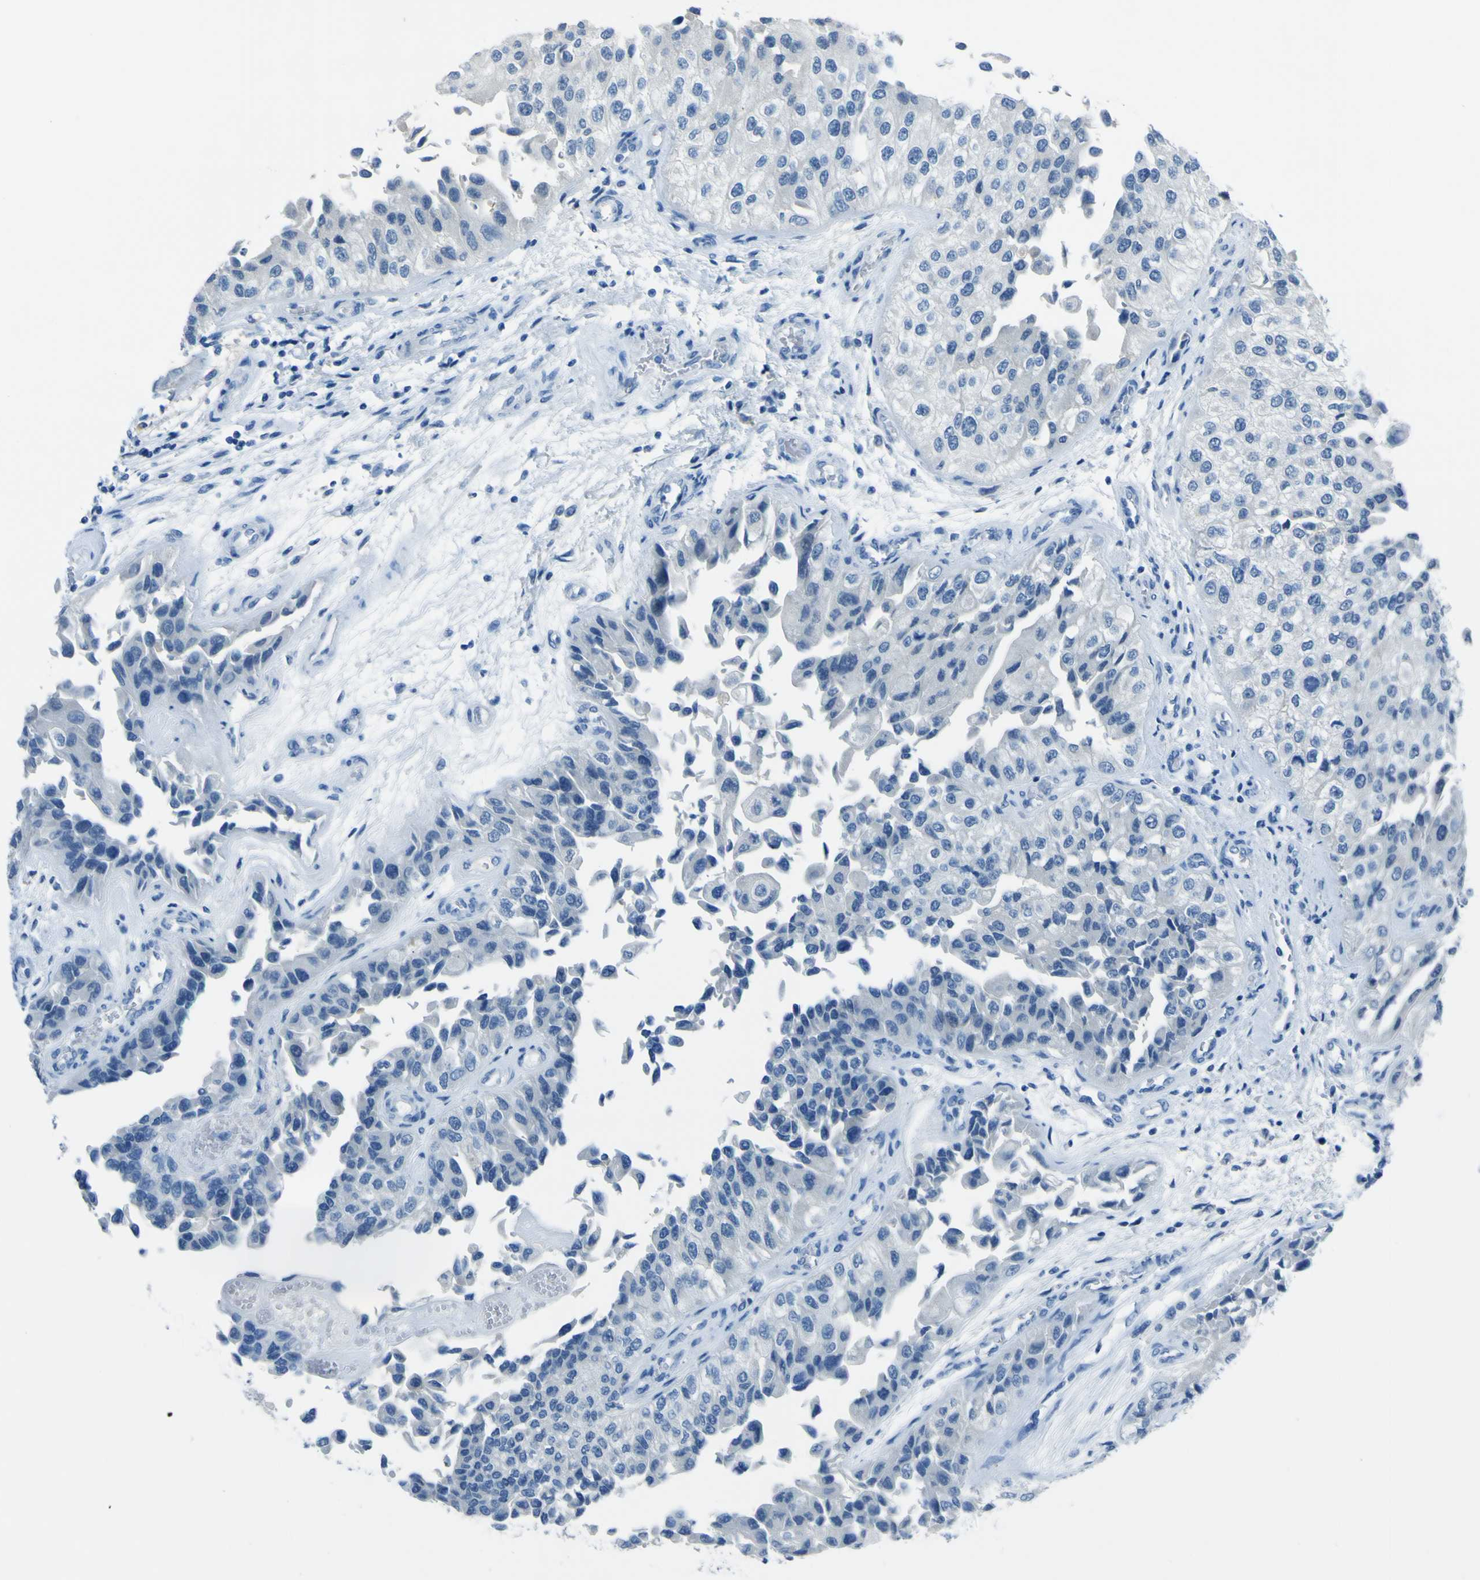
{"staining": {"intensity": "negative", "quantity": "none", "location": "none"}, "tissue": "urothelial cancer", "cell_type": "Tumor cells", "image_type": "cancer", "snomed": [{"axis": "morphology", "description": "Urothelial carcinoma, High grade"}, {"axis": "topography", "description": "Kidney"}, {"axis": "topography", "description": "Urinary bladder"}], "caption": "Immunohistochemistry (IHC) of human high-grade urothelial carcinoma shows no expression in tumor cells.", "gene": "PHKG1", "patient": {"sex": "male", "age": 77}}